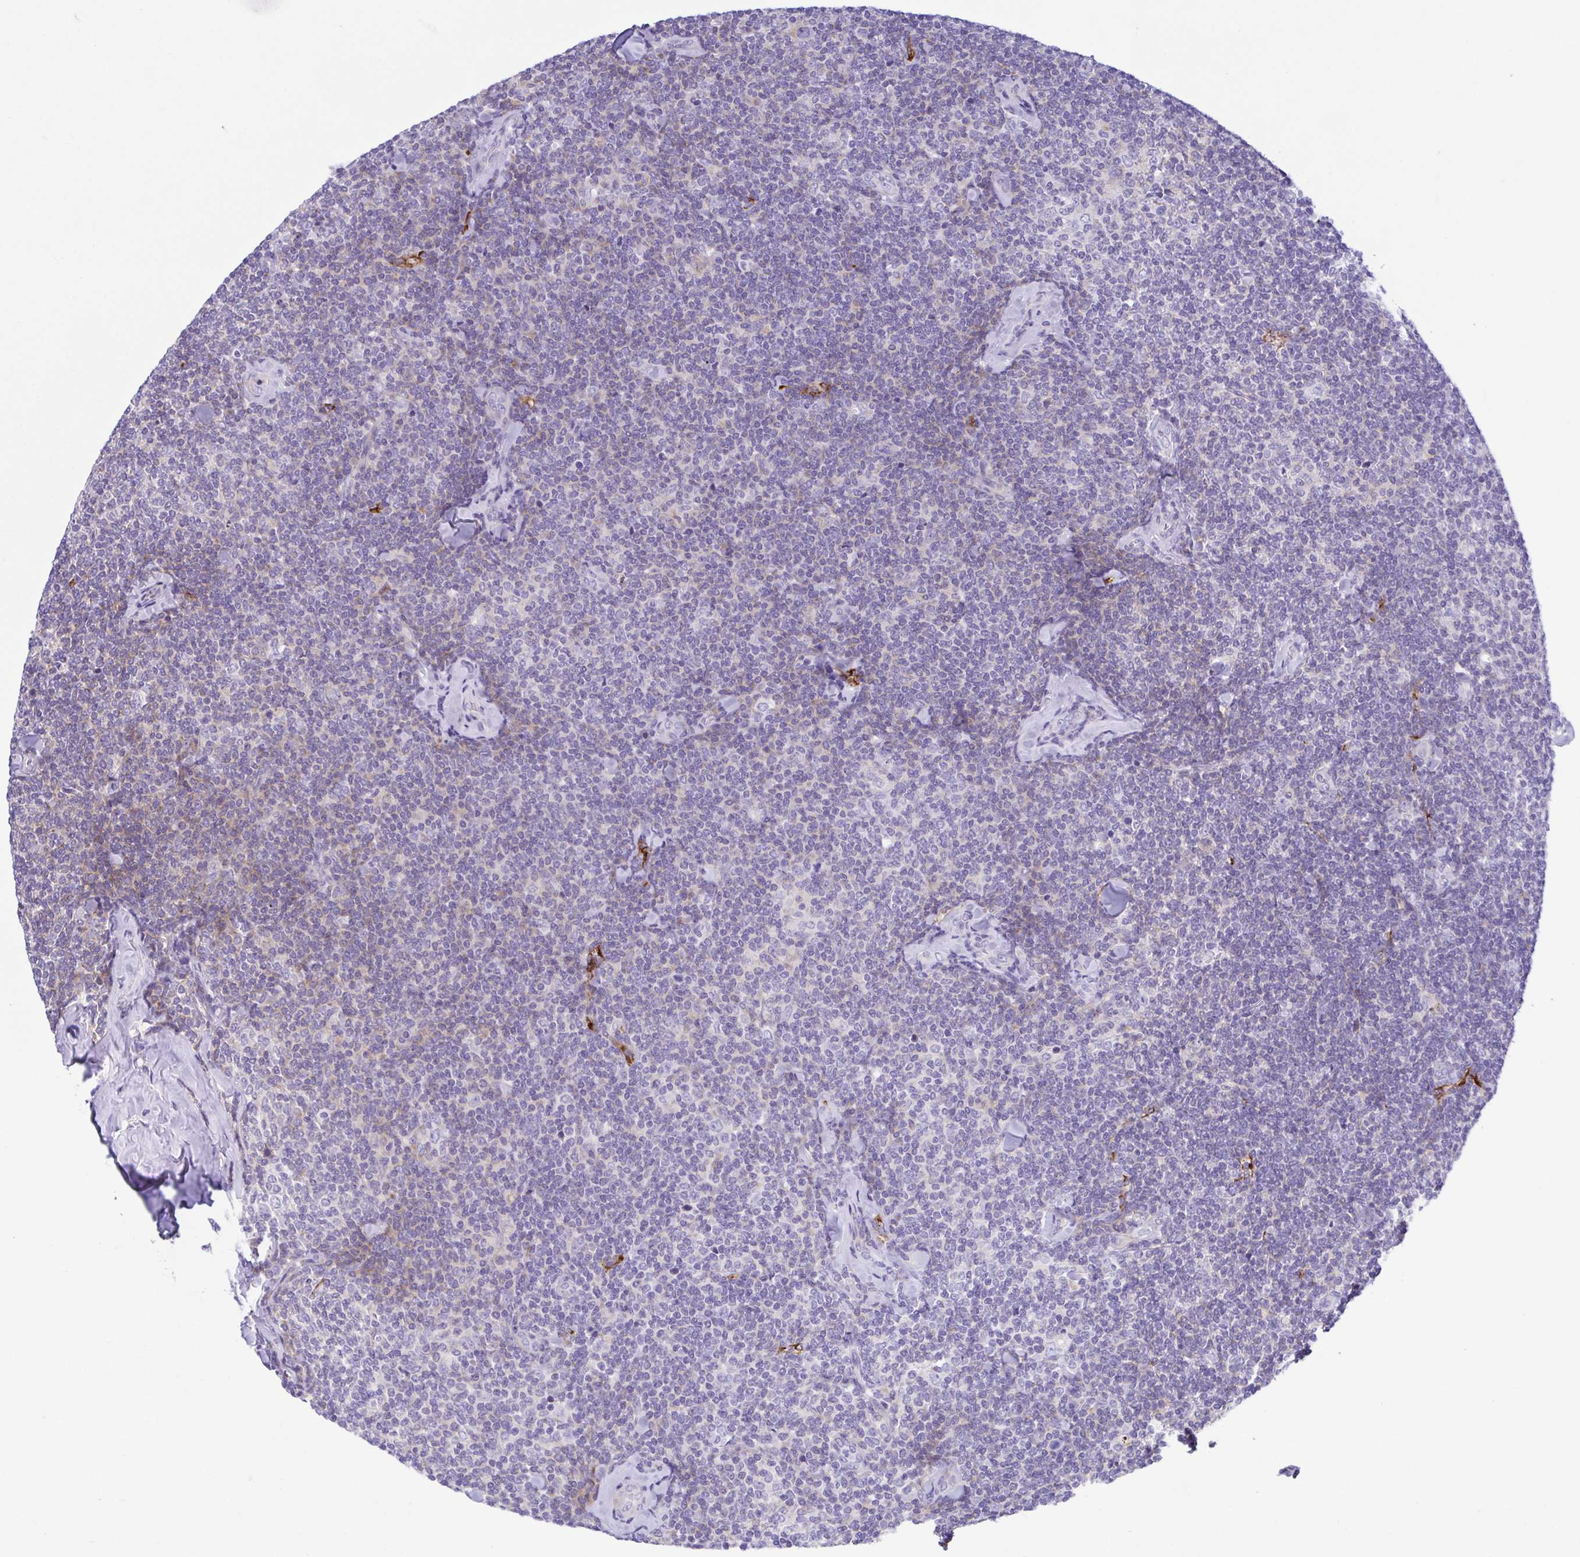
{"staining": {"intensity": "negative", "quantity": "none", "location": "none"}, "tissue": "lymphoma", "cell_type": "Tumor cells", "image_type": "cancer", "snomed": [{"axis": "morphology", "description": "Malignant lymphoma, non-Hodgkin's type, Low grade"}, {"axis": "topography", "description": "Lymph node"}], "caption": "Immunohistochemistry image of neoplastic tissue: human malignant lymphoma, non-Hodgkin's type (low-grade) stained with DAB reveals no significant protein staining in tumor cells. Nuclei are stained in blue.", "gene": "GPR182", "patient": {"sex": "female", "age": 56}}